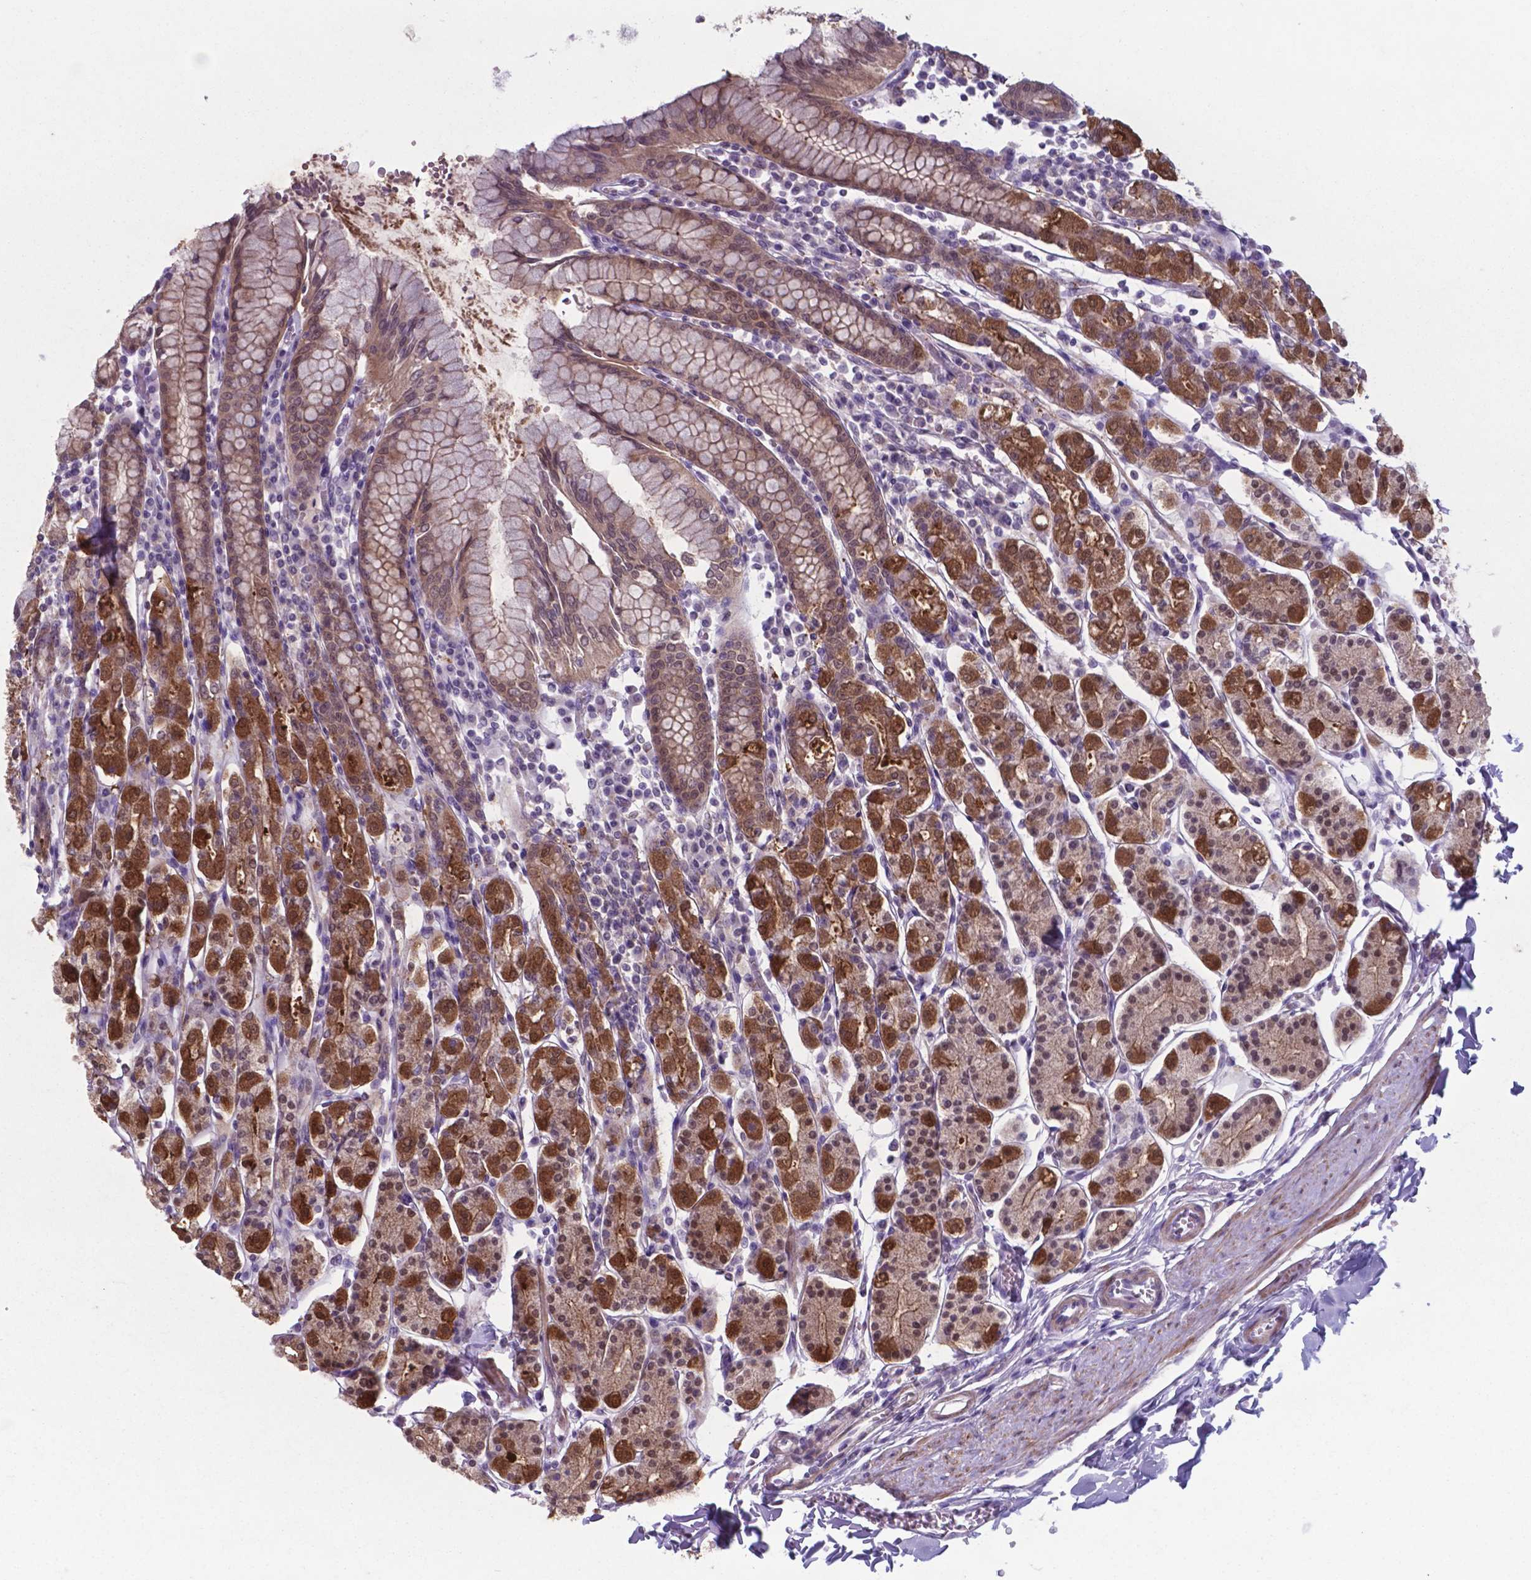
{"staining": {"intensity": "strong", "quantity": "25%-75%", "location": "cytoplasmic/membranous"}, "tissue": "stomach", "cell_type": "Glandular cells", "image_type": "normal", "snomed": [{"axis": "morphology", "description": "Normal tissue, NOS"}, {"axis": "topography", "description": "Stomach, upper"}, {"axis": "topography", "description": "Stomach"}], "caption": "The photomicrograph demonstrates staining of unremarkable stomach, revealing strong cytoplasmic/membranous protein positivity (brown color) within glandular cells. (DAB = brown stain, brightfield microscopy at high magnification).", "gene": "AP5B1", "patient": {"sex": "male", "age": 62}}